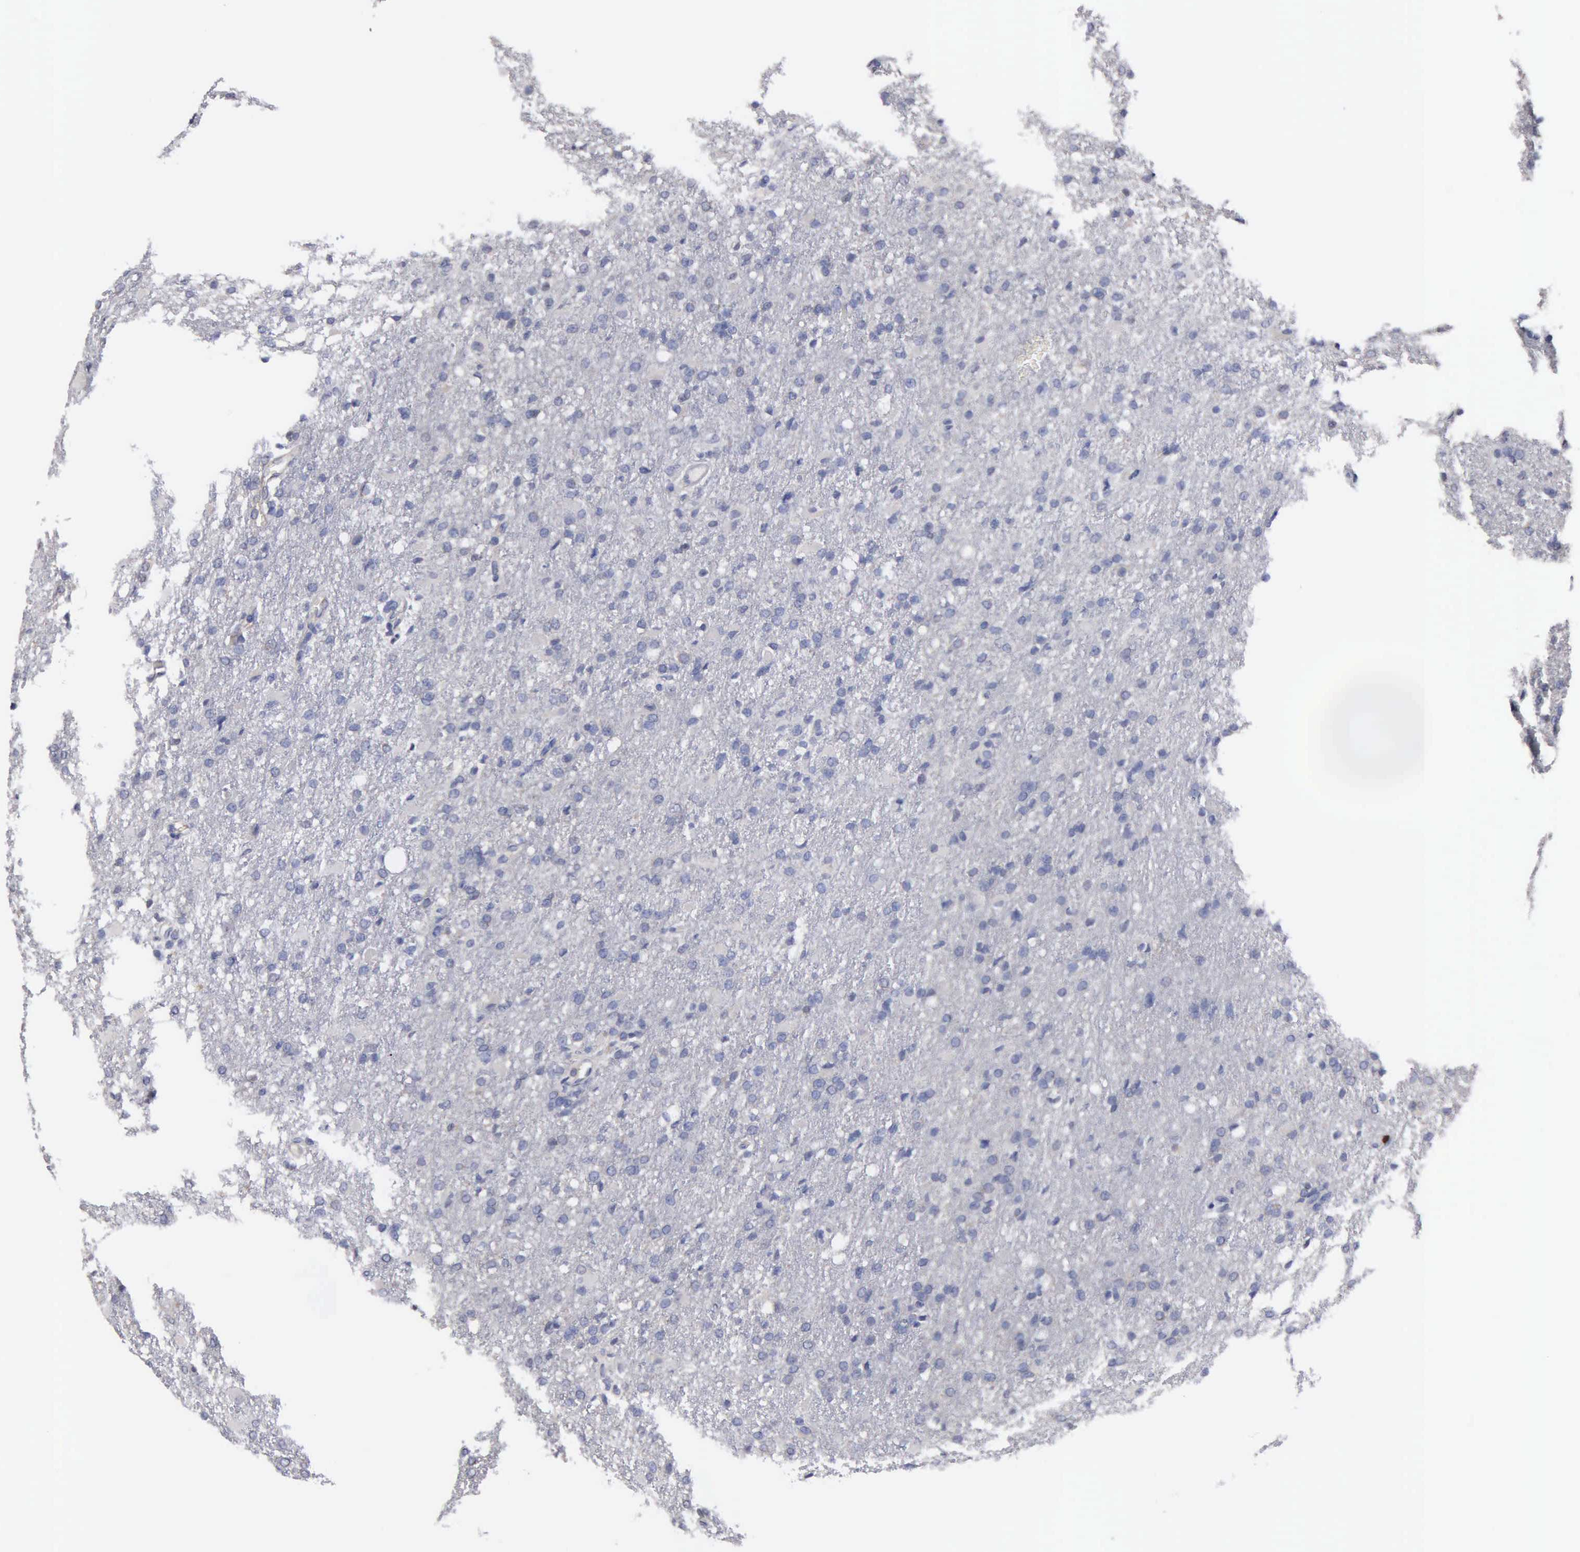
{"staining": {"intensity": "negative", "quantity": "none", "location": "none"}, "tissue": "glioma", "cell_type": "Tumor cells", "image_type": "cancer", "snomed": [{"axis": "morphology", "description": "Glioma, malignant, High grade"}, {"axis": "topography", "description": "Brain"}], "caption": "An immunohistochemistry micrograph of glioma is shown. There is no staining in tumor cells of glioma.", "gene": "G6PD", "patient": {"sex": "male", "age": 68}}